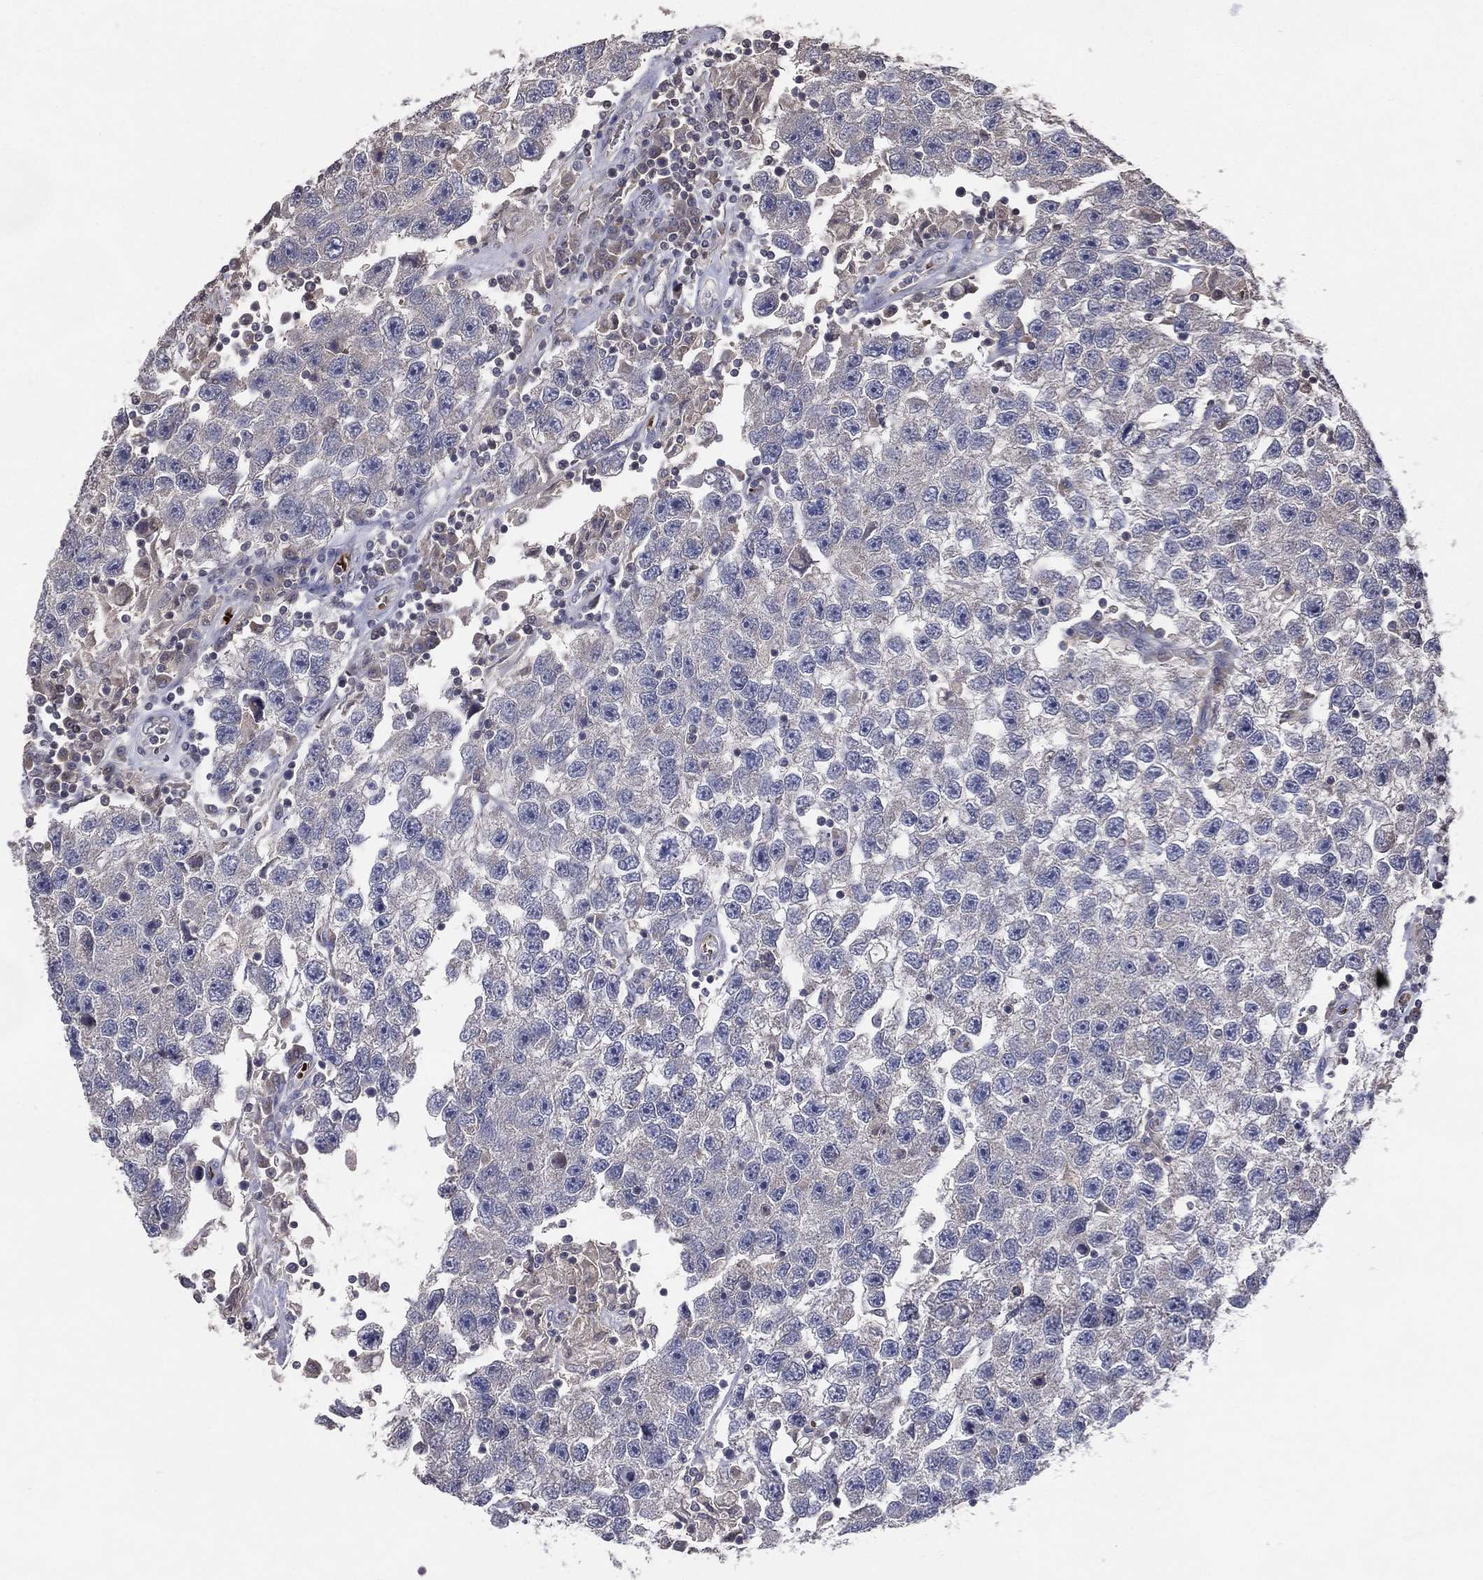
{"staining": {"intensity": "negative", "quantity": "none", "location": "none"}, "tissue": "testis cancer", "cell_type": "Tumor cells", "image_type": "cancer", "snomed": [{"axis": "morphology", "description": "Seminoma, NOS"}, {"axis": "topography", "description": "Testis"}], "caption": "DAB immunohistochemical staining of testis cancer (seminoma) reveals no significant expression in tumor cells. The staining is performed using DAB brown chromogen with nuclei counter-stained in using hematoxylin.", "gene": "DNAH7", "patient": {"sex": "male", "age": 26}}